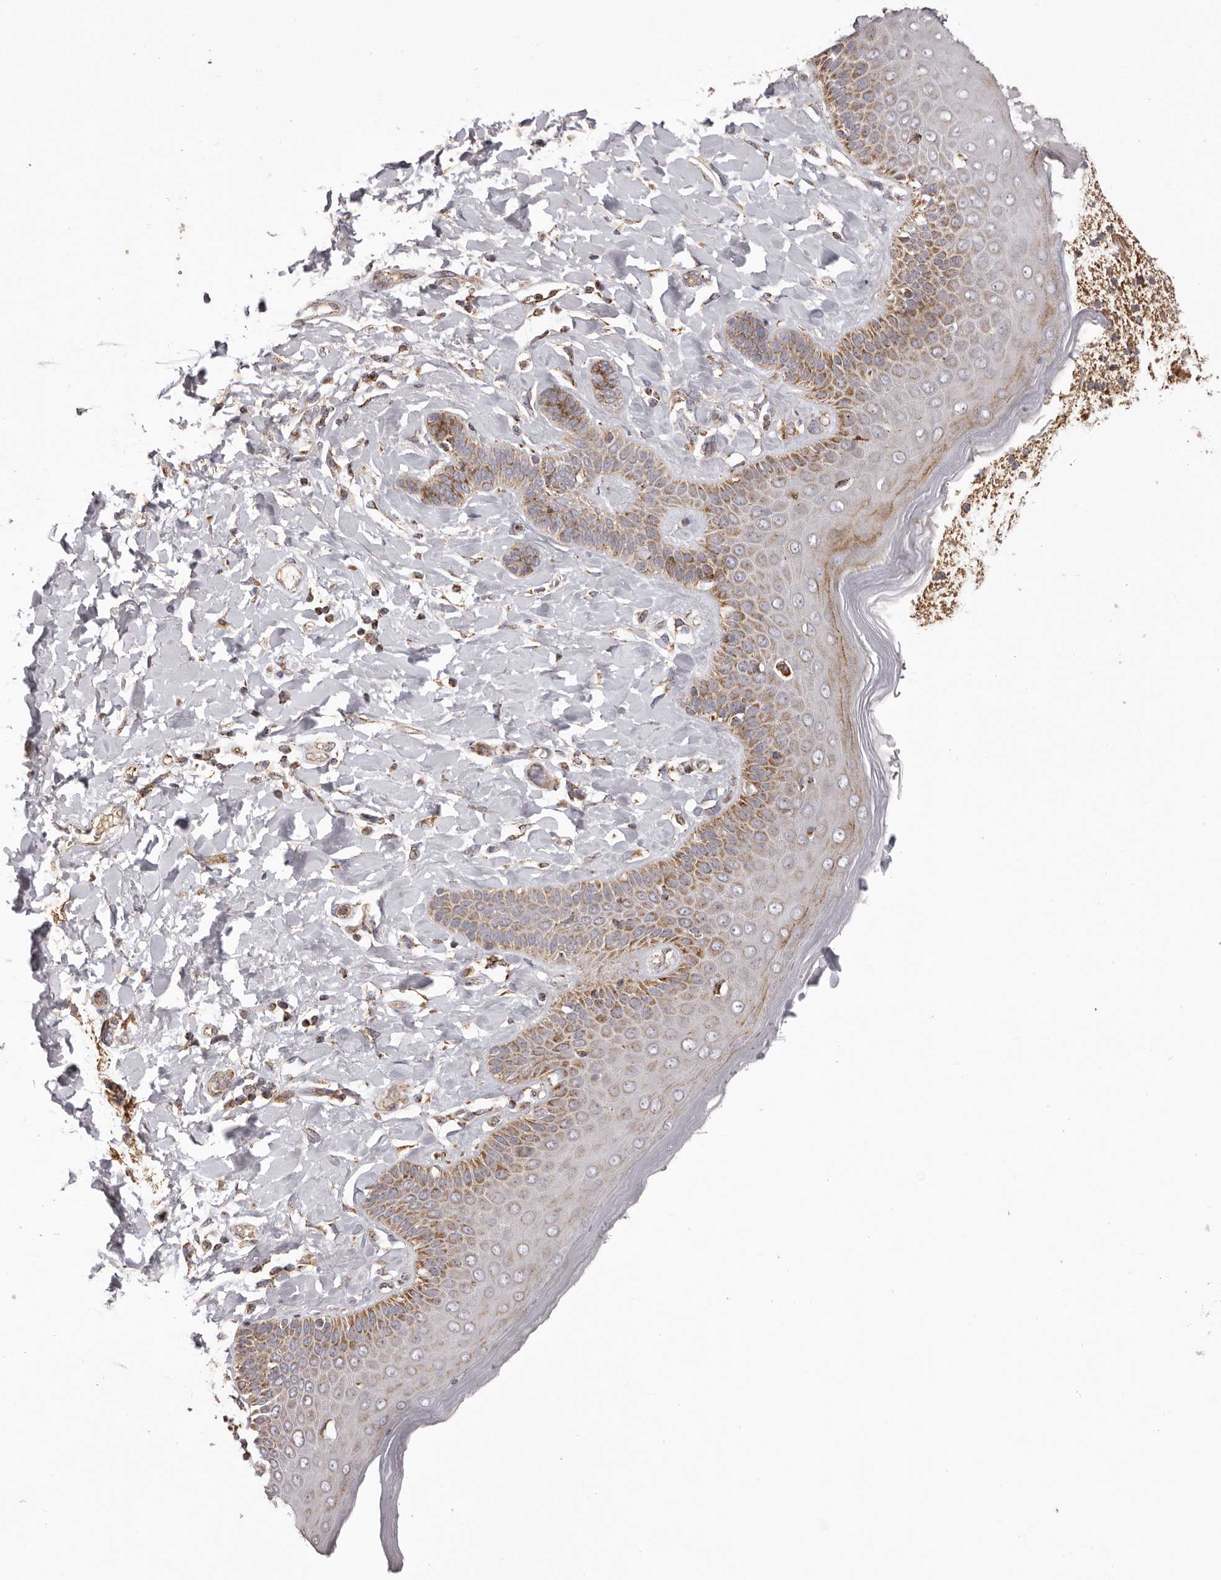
{"staining": {"intensity": "moderate", "quantity": "25%-75%", "location": "cytoplasmic/membranous"}, "tissue": "skin", "cell_type": "Epidermal cells", "image_type": "normal", "snomed": [{"axis": "morphology", "description": "Normal tissue, NOS"}, {"axis": "topography", "description": "Anal"}], "caption": "Protein analysis of benign skin shows moderate cytoplasmic/membranous staining in about 25%-75% of epidermal cells.", "gene": "CHRM2", "patient": {"sex": "male", "age": 69}}